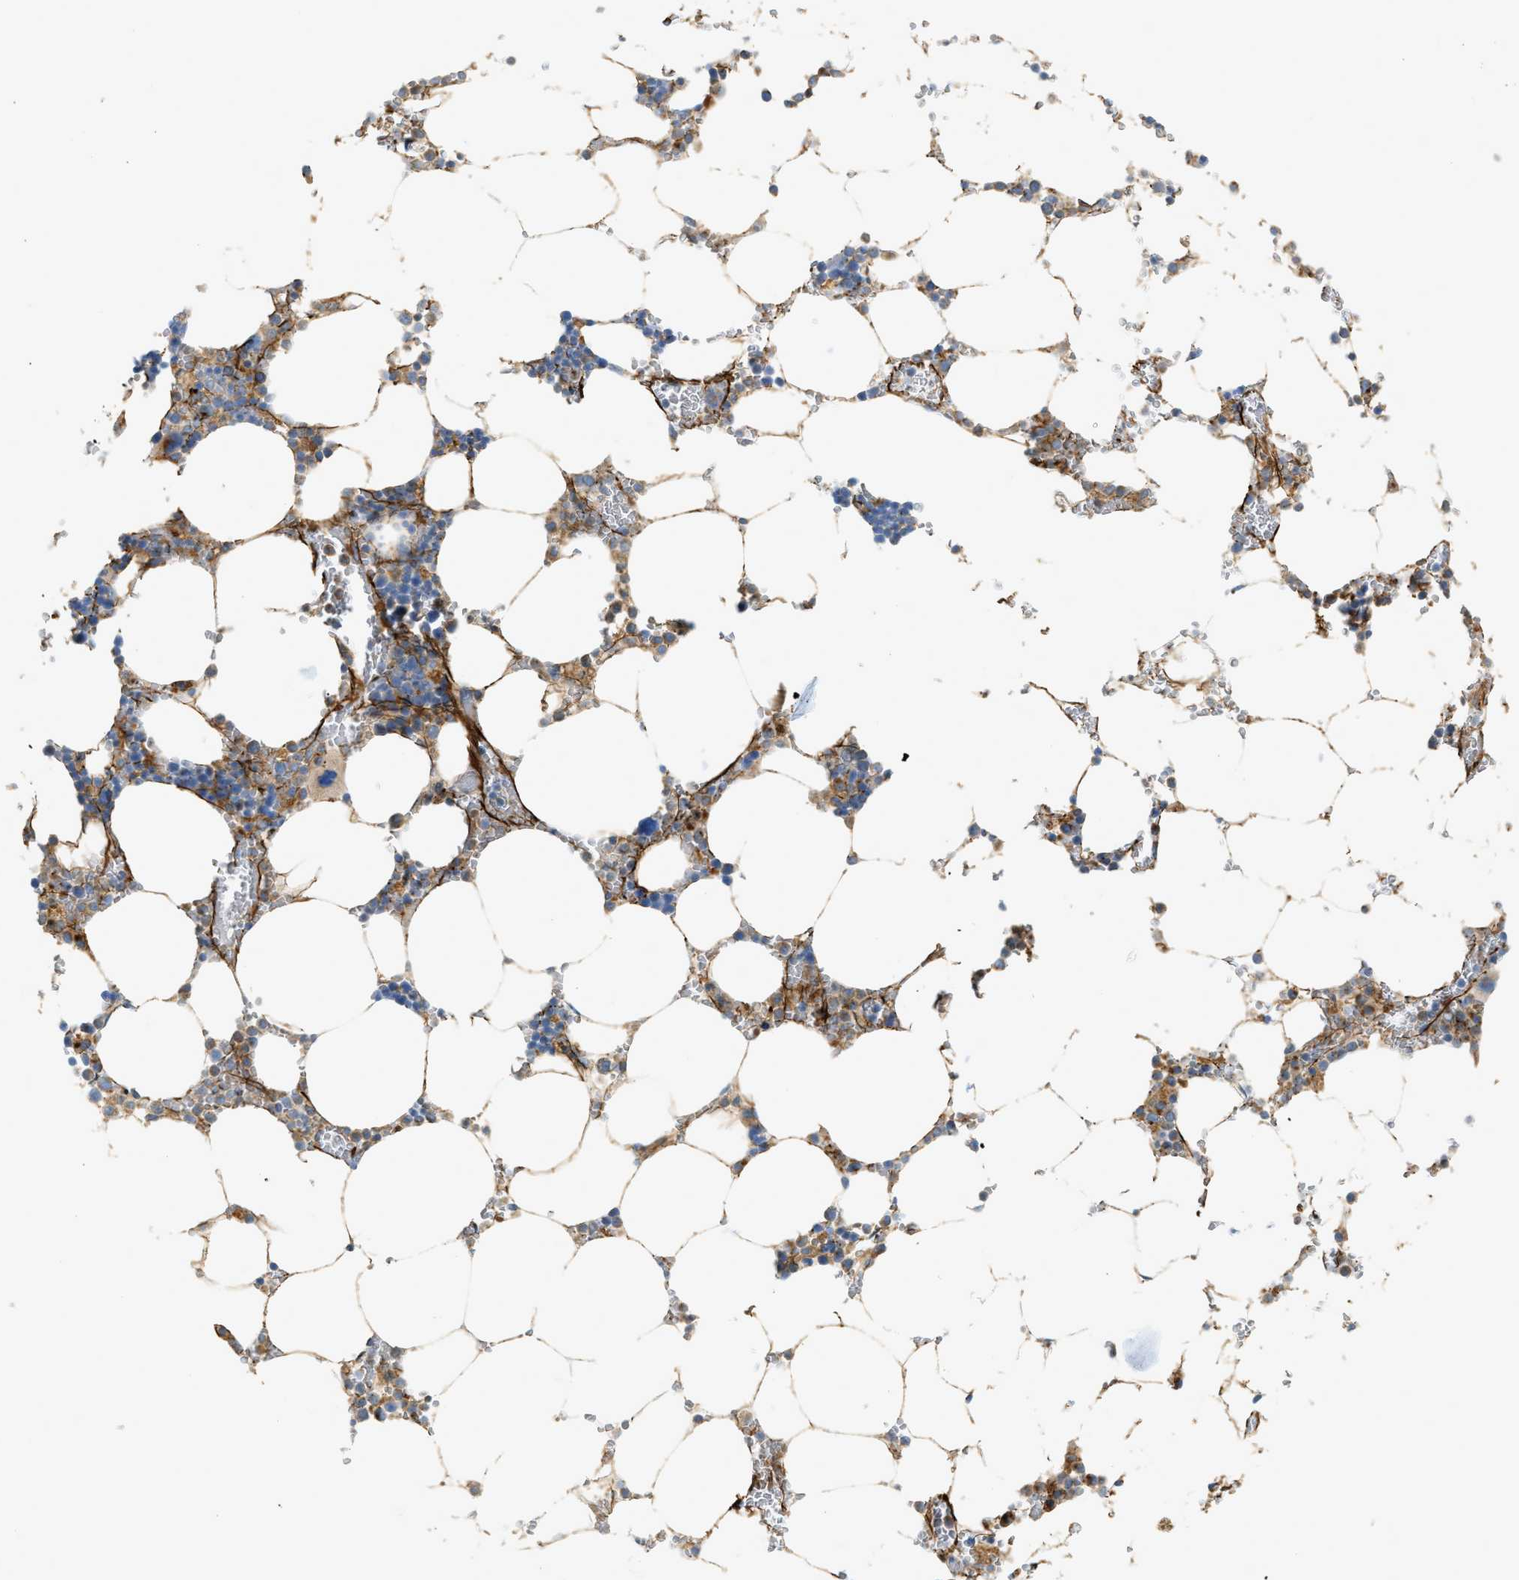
{"staining": {"intensity": "moderate", "quantity": "25%-75%", "location": "cytoplasmic/membranous"}, "tissue": "bone marrow", "cell_type": "Hematopoietic cells", "image_type": "normal", "snomed": [{"axis": "morphology", "description": "Normal tissue, NOS"}, {"axis": "topography", "description": "Bone marrow"}], "caption": "A high-resolution photomicrograph shows immunohistochemistry staining of unremarkable bone marrow, which reveals moderate cytoplasmic/membranous expression in approximately 25%-75% of hematopoietic cells. Using DAB (3,3'-diaminobenzidine) (brown) and hematoxylin (blue) stains, captured at high magnification using brightfield microscopy.", "gene": "LMBRD1", "patient": {"sex": "male", "age": 70}}